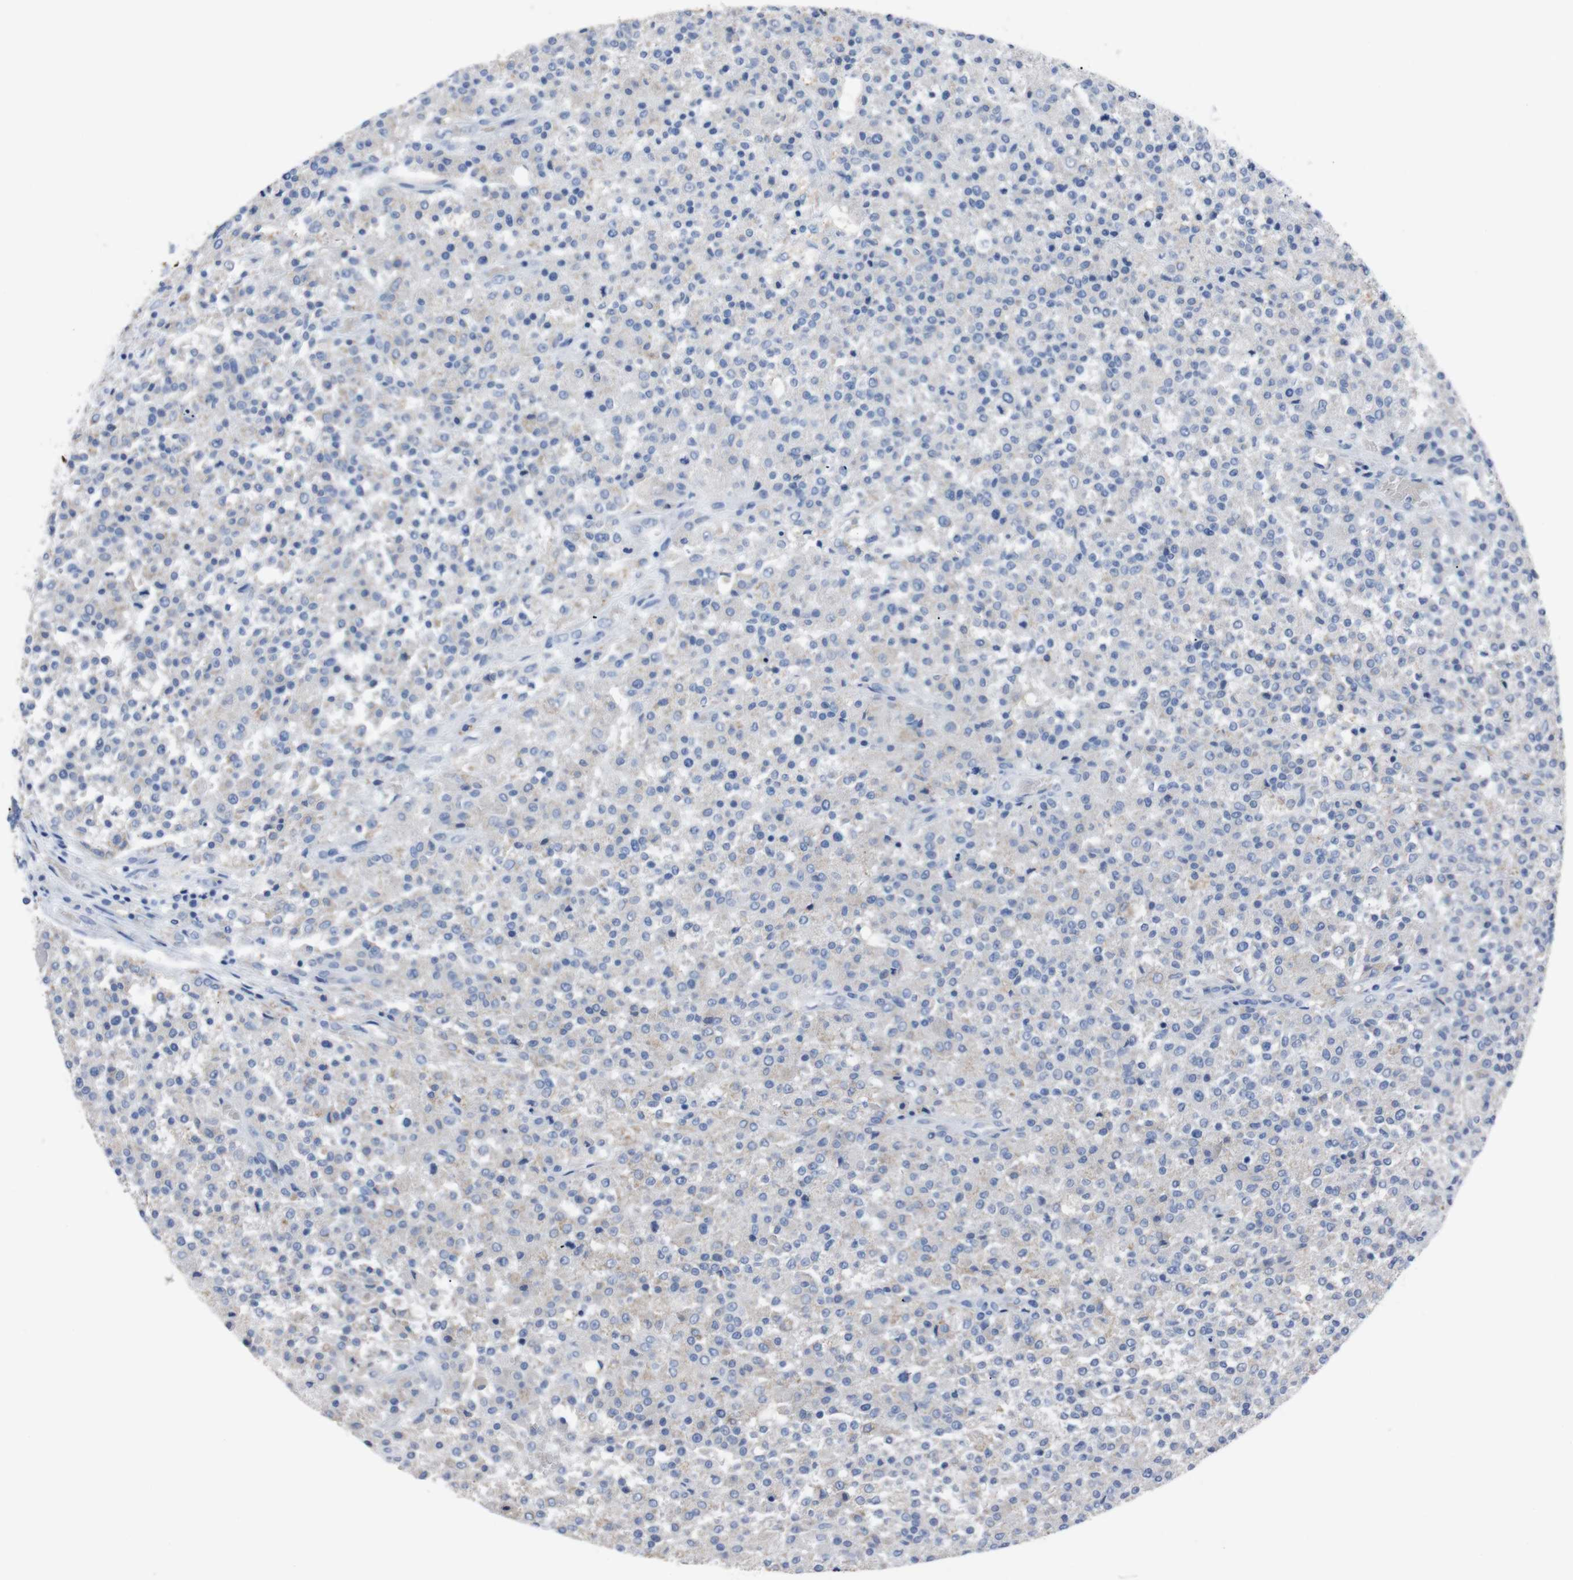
{"staining": {"intensity": "negative", "quantity": "none", "location": "none"}, "tissue": "testis cancer", "cell_type": "Tumor cells", "image_type": "cancer", "snomed": [{"axis": "morphology", "description": "Seminoma, NOS"}, {"axis": "topography", "description": "Testis"}], "caption": "This is an IHC photomicrograph of human testis seminoma. There is no expression in tumor cells.", "gene": "GJB2", "patient": {"sex": "male", "age": 59}}